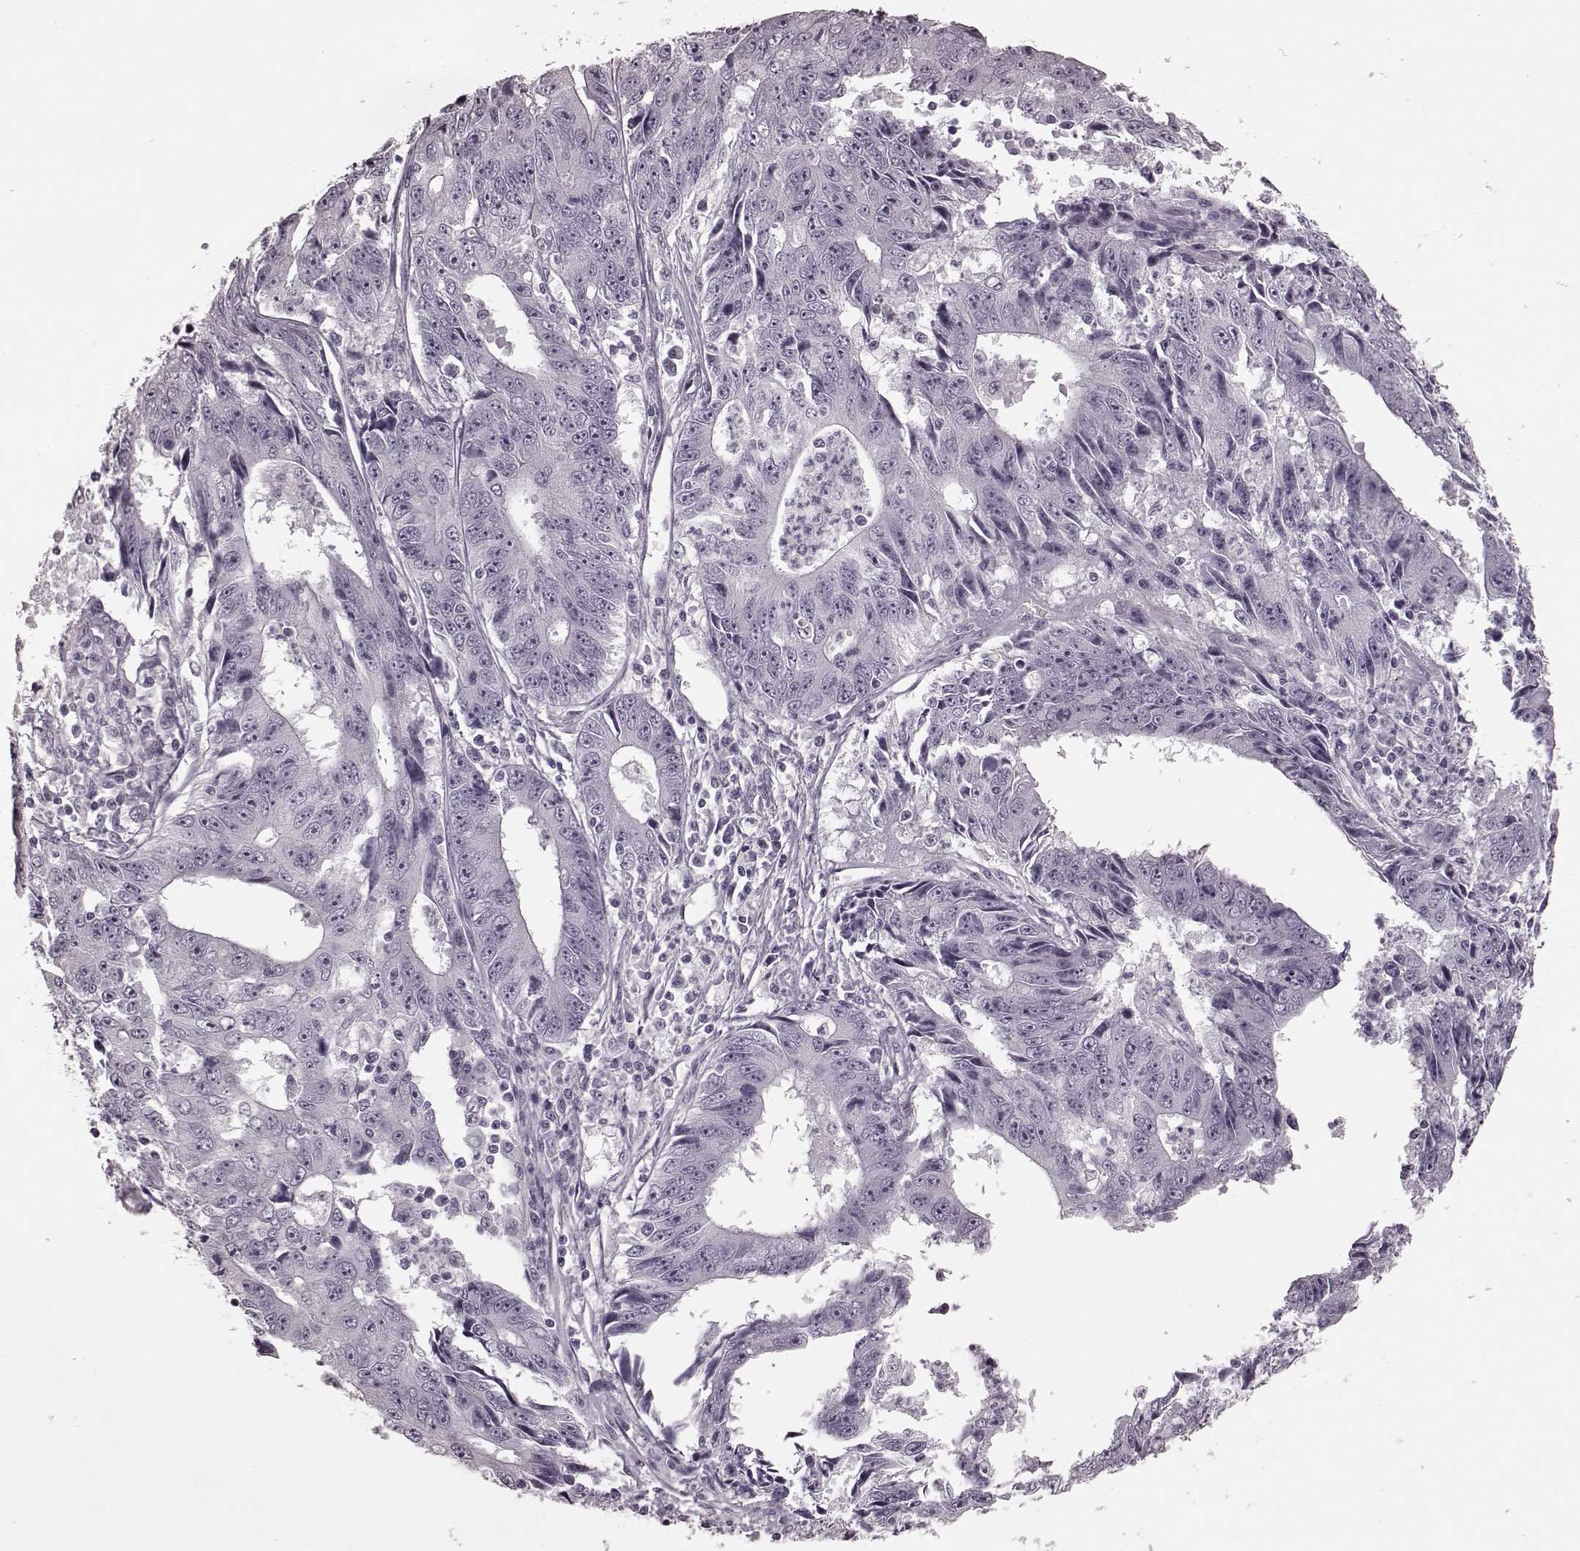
{"staining": {"intensity": "negative", "quantity": "none", "location": "none"}, "tissue": "liver cancer", "cell_type": "Tumor cells", "image_type": "cancer", "snomed": [{"axis": "morphology", "description": "Cholangiocarcinoma"}, {"axis": "topography", "description": "Liver"}], "caption": "There is no significant expression in tumor cells of liver cholangiocarcinoma.", "gene": "TRPM1", "patient": {"sex": "male", "age": 65}}